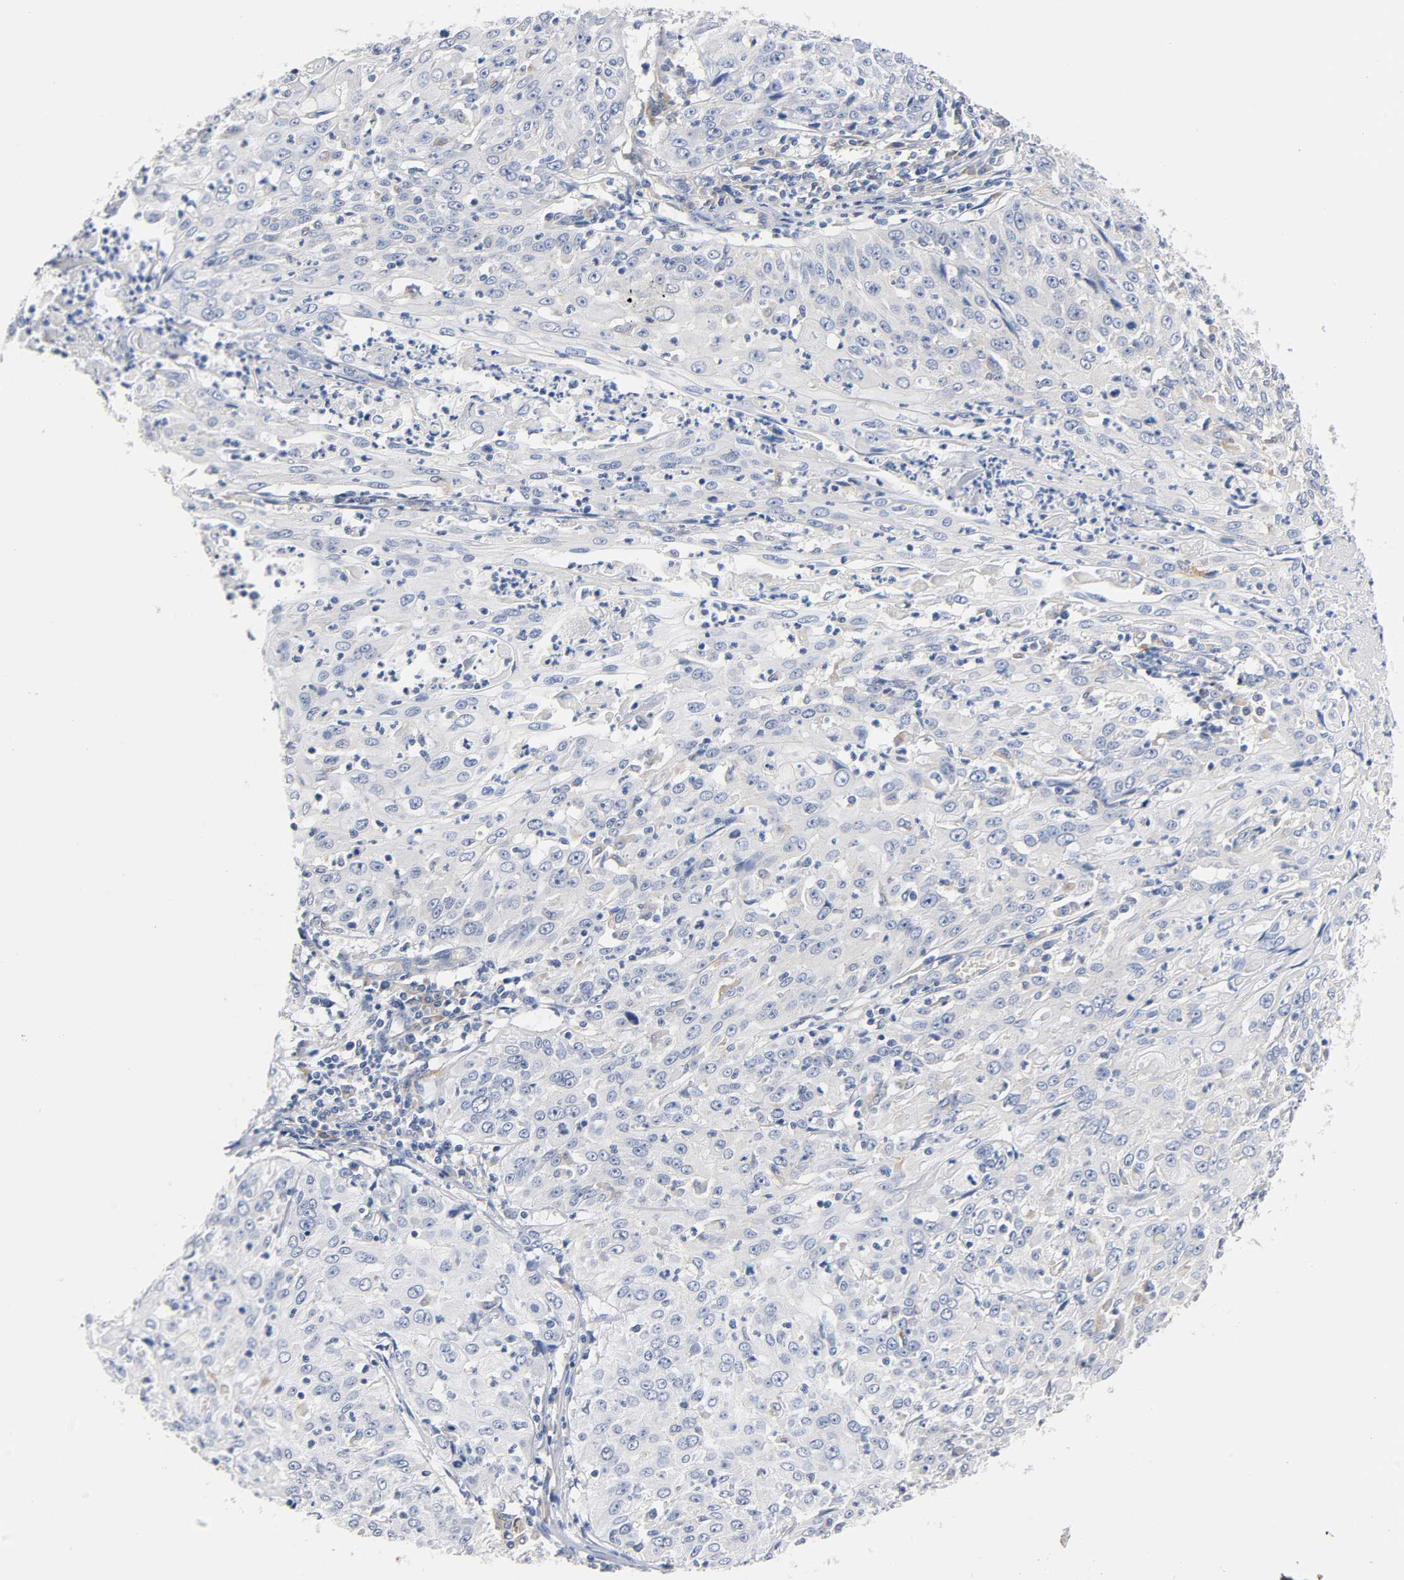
{"staining": {"intensity": "negative", "quantity": "none", "location": "none"}, "tissue": "cervical cancer", "cell_type": "Tumor cells", "image_type": "cancer", "snomed": [{"axis": "morphology", "description": "Squamous cell carcinoma, NOS"}, {"axis": "topography", "description": "Cervix"}], "caption": "The IHC histopathology image has no significant positivity in tumor cells of cervical squamous cell carcinoma tissue.", "gene": "MALT1", "patient": {"sex": "female", "age": 39}}